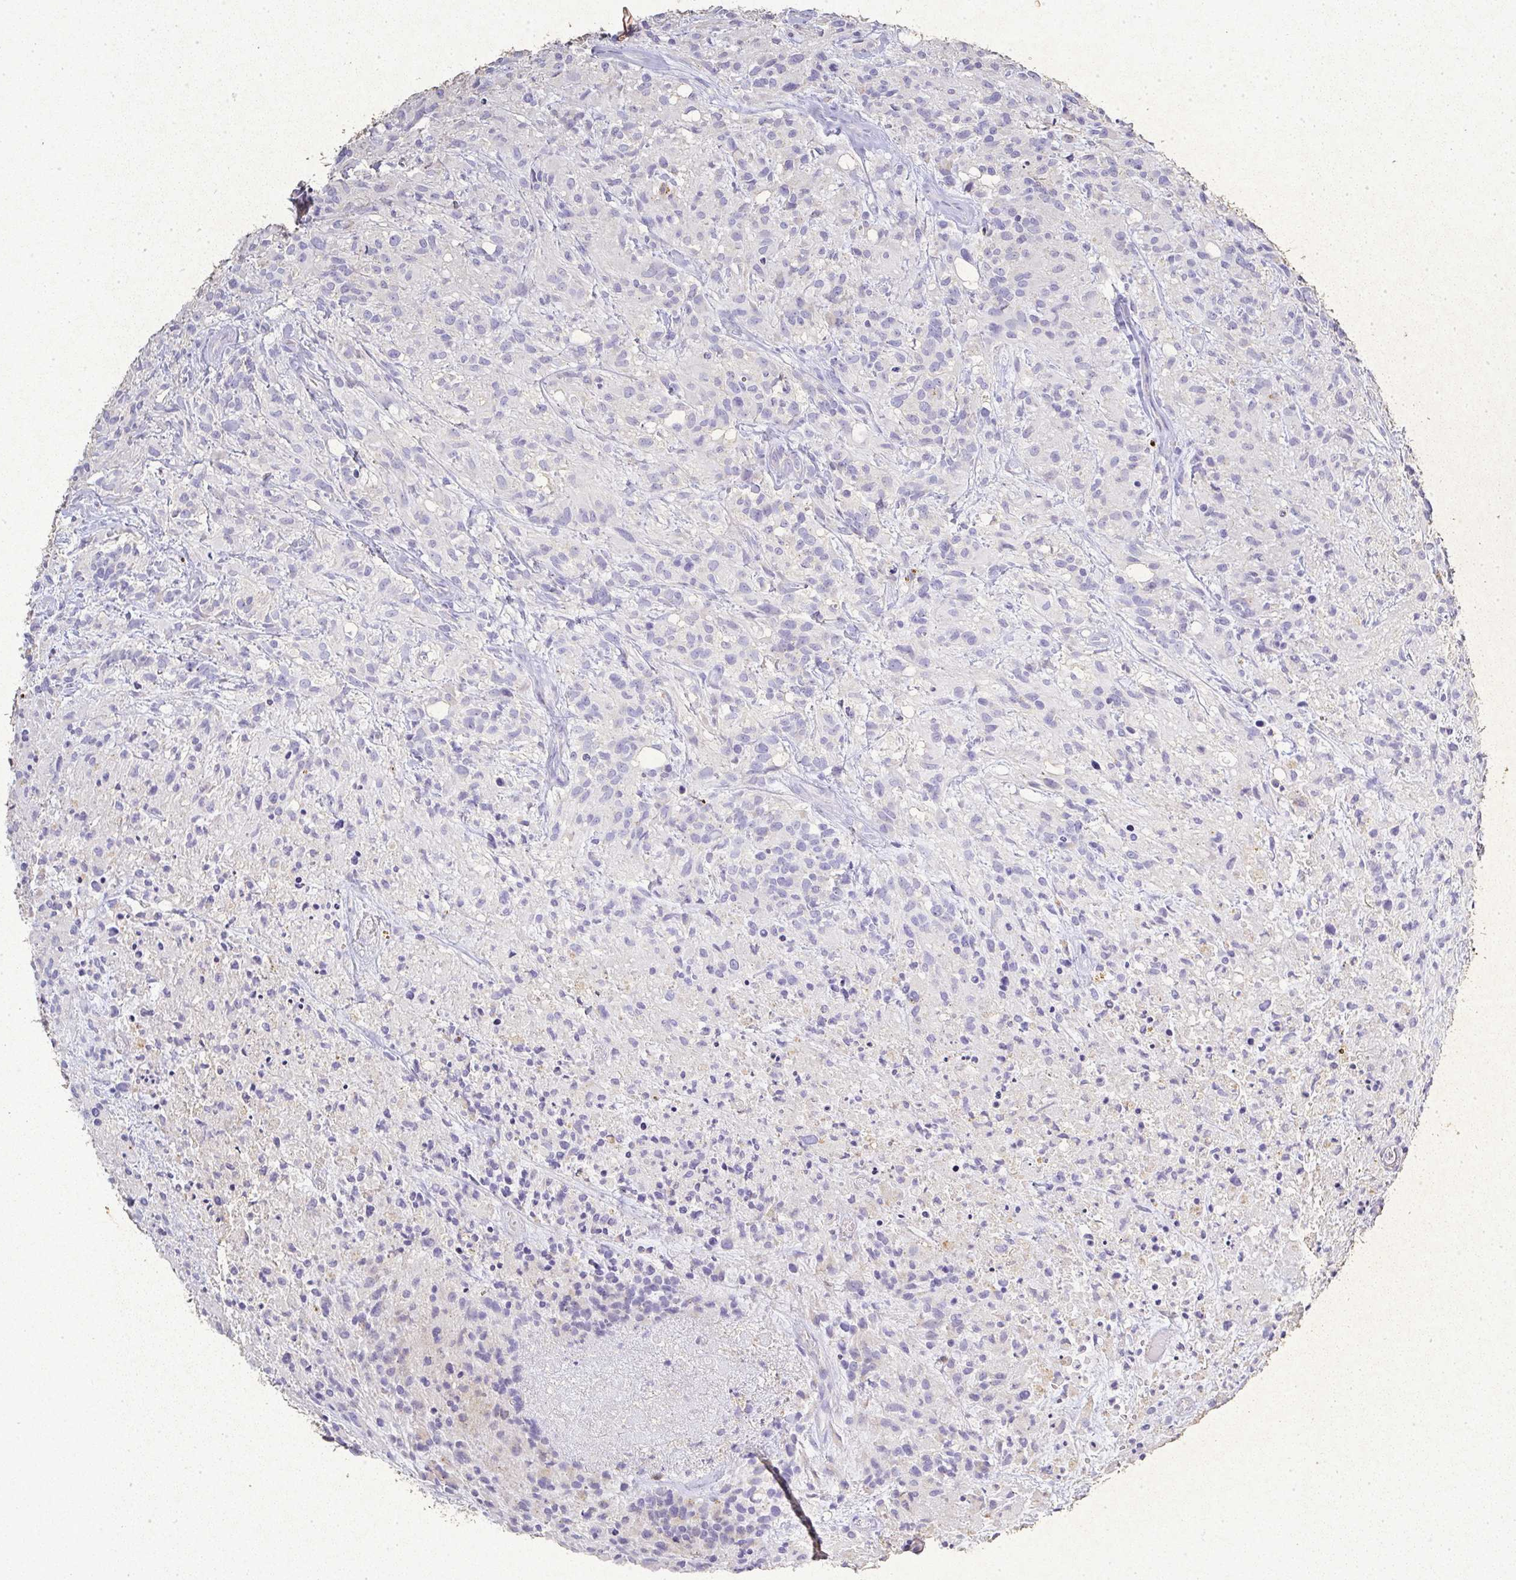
{"staining": {"intensity": "negative", "quantity": "none", "location": "none"}, "tissue": "glioma", "cell_type": "Tumor cells", "image_type": "cancer", "snomed": [{"axis": "morphology", "description": "Glioma, malignant, High grade"}, {"axis": "topography", "description": "Brain"}], "caption": "Immunohistochemistry micrograph of neoplastic tissue: human high-grade glioma (malignant) stained with DAB demonstrates no significant protein expression in tumor cells.", "gene": "RPS2", "patient": {"sex": "female", "age": 67}}